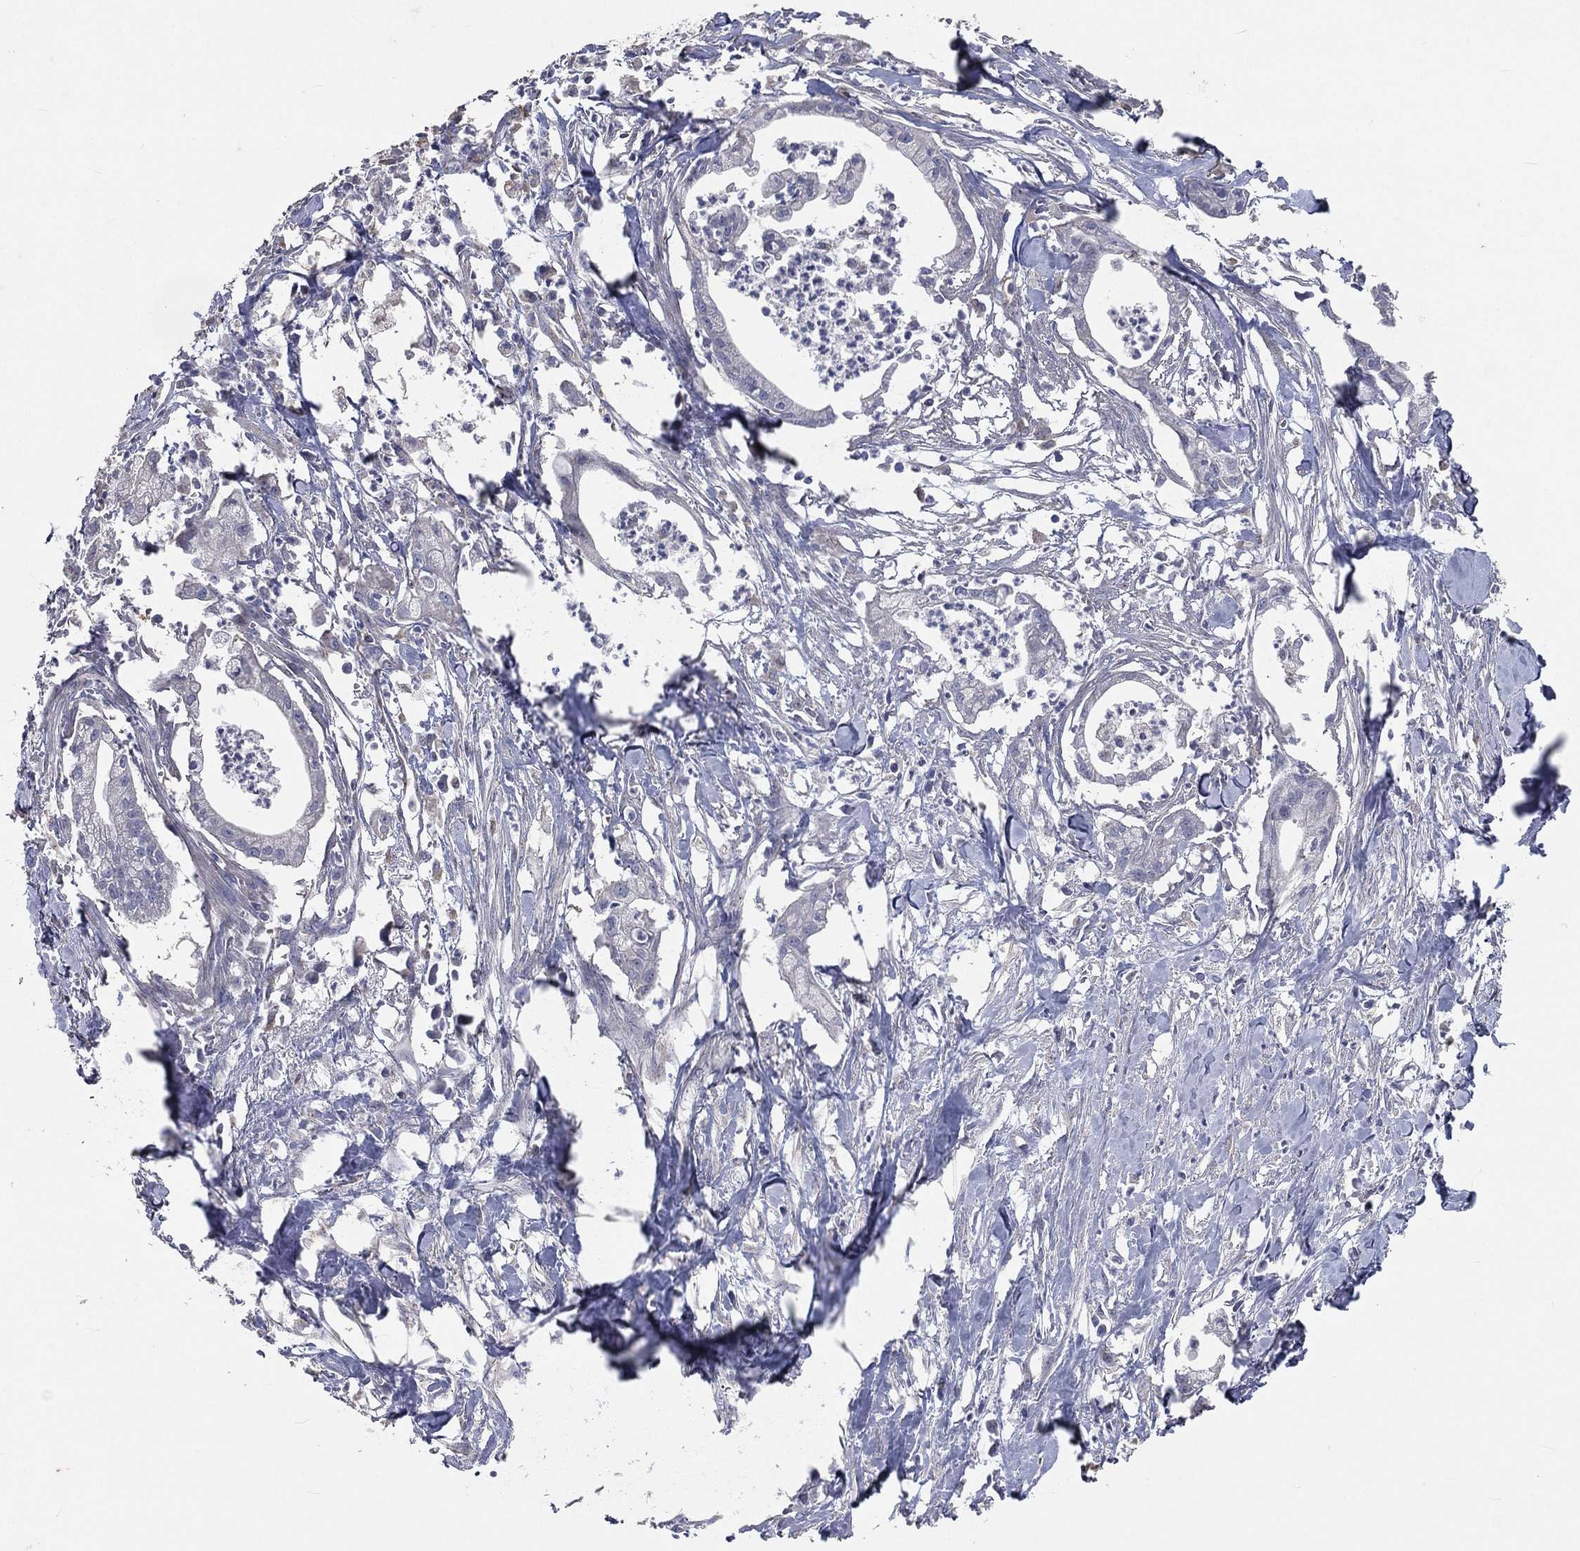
{"staining": {"intensity": "negative", "quantity": "none", "location": "none"}, "tissue": "pancreatic cancer", "cell_type": "Tumor cells", "image_type": "cancer", "snomed": [{"axis": "morphology", "description": "Normal tissue, NOS"}, {"axis": "morphology", "description": "Adenocarcinoma, NOS"}, {"axis": "topography", "description": "Pancreas"}], "caption": "This is an immunohistochemistry histopathology image of adenocarcinoma (pancreatic). There is no staining in tumor cells.", "gene": "CROCC", "patient": {"sex": "female", "age": 58}}